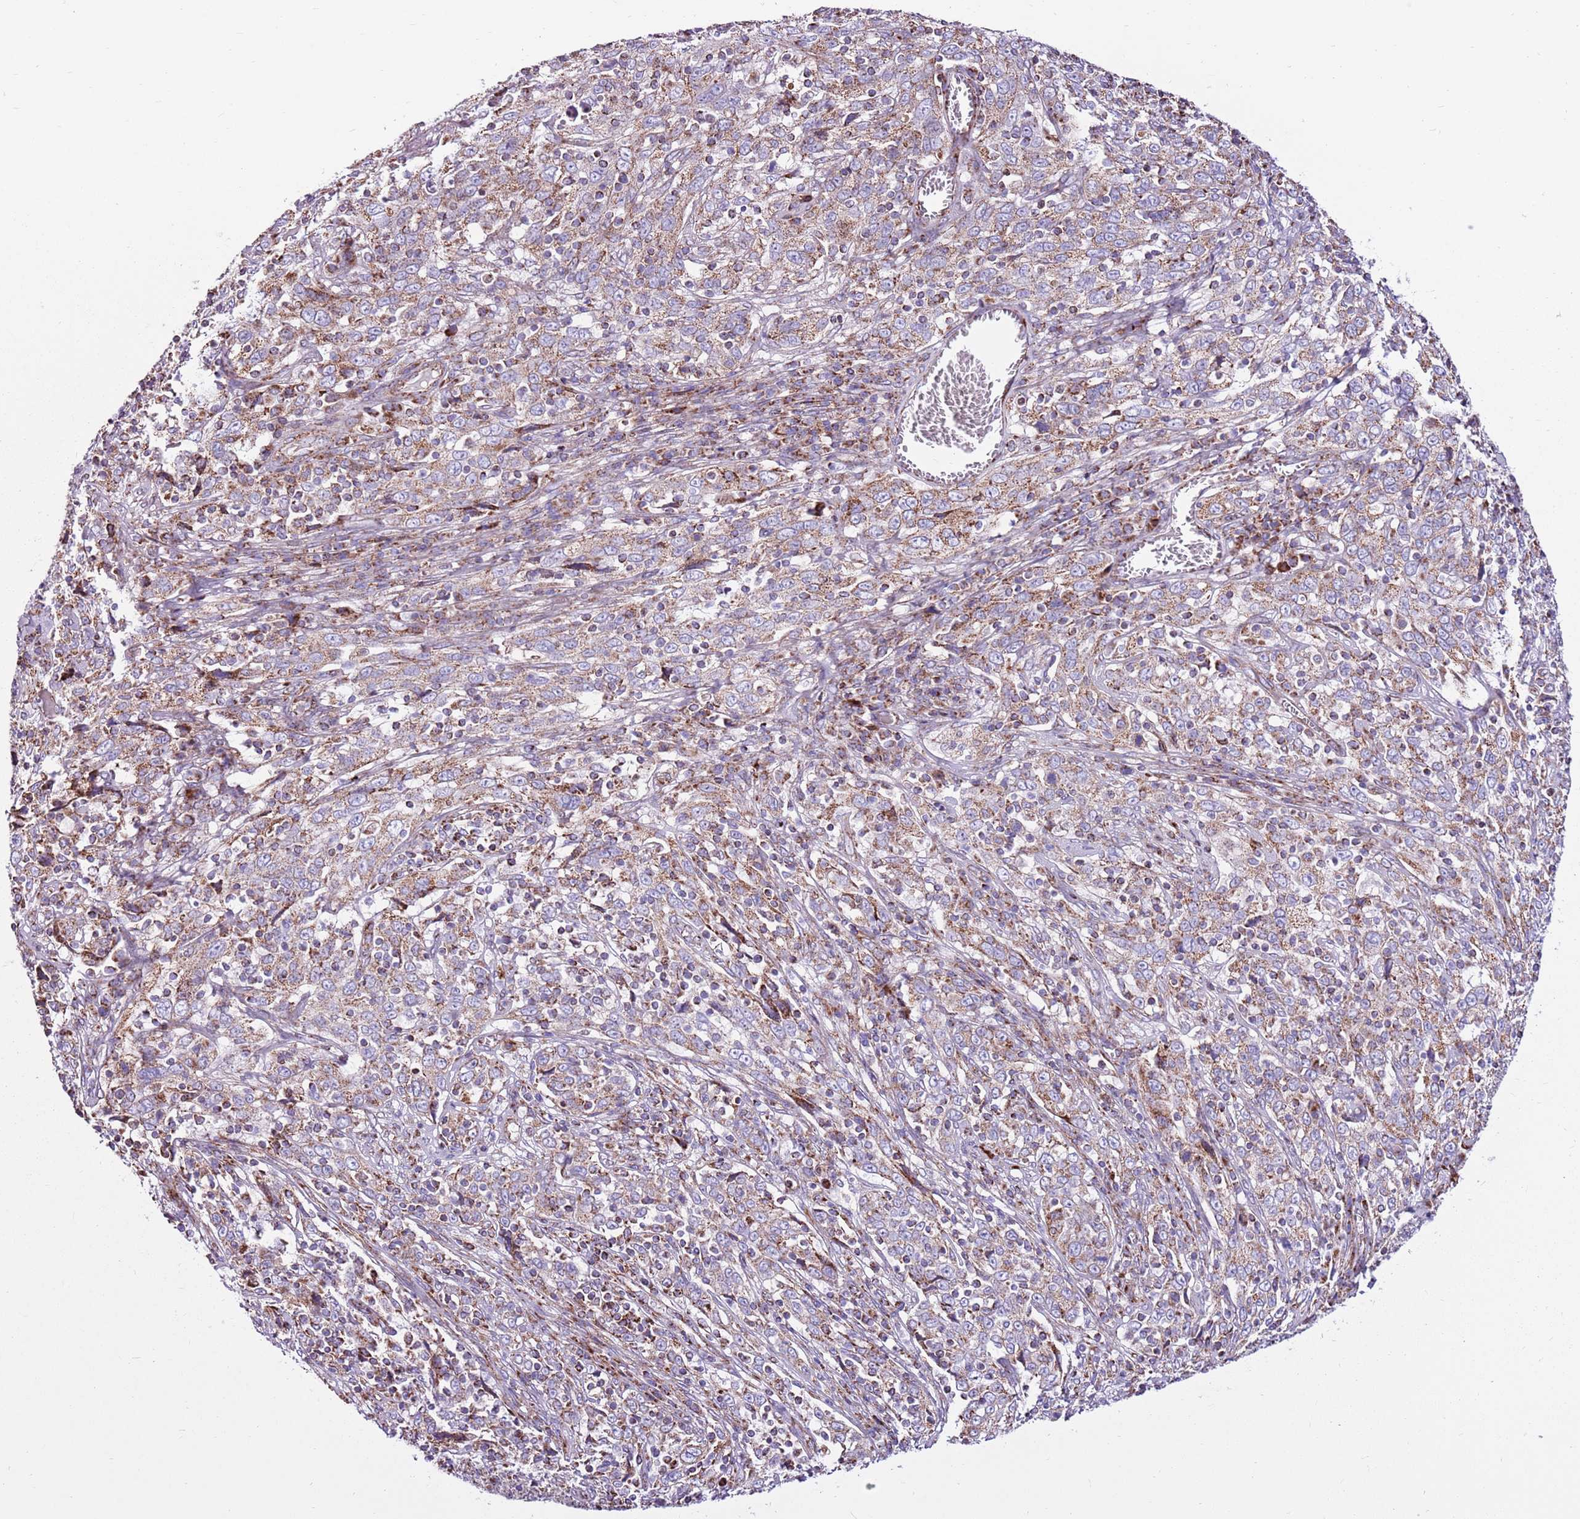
{"staining": {"intensity": "moderate", "quantity": "25%-75%", "location": "cytoplasmic/membranous"}, "tissue": "cervical cancer", "cell_type": "Tumor cells", "image_type": "cancer", "snomed": [{"axis": "morphology", "description": "Squamous cell carcinoma, NOS"}, {"axis": "topography", "description": "Cervix"}], "caption": "Cervical cancer stained with a protein marker exhibits moderate staining in tumor cells.", "gene": "HECTD4", "patient": {"sex": "female", "age": 46}}